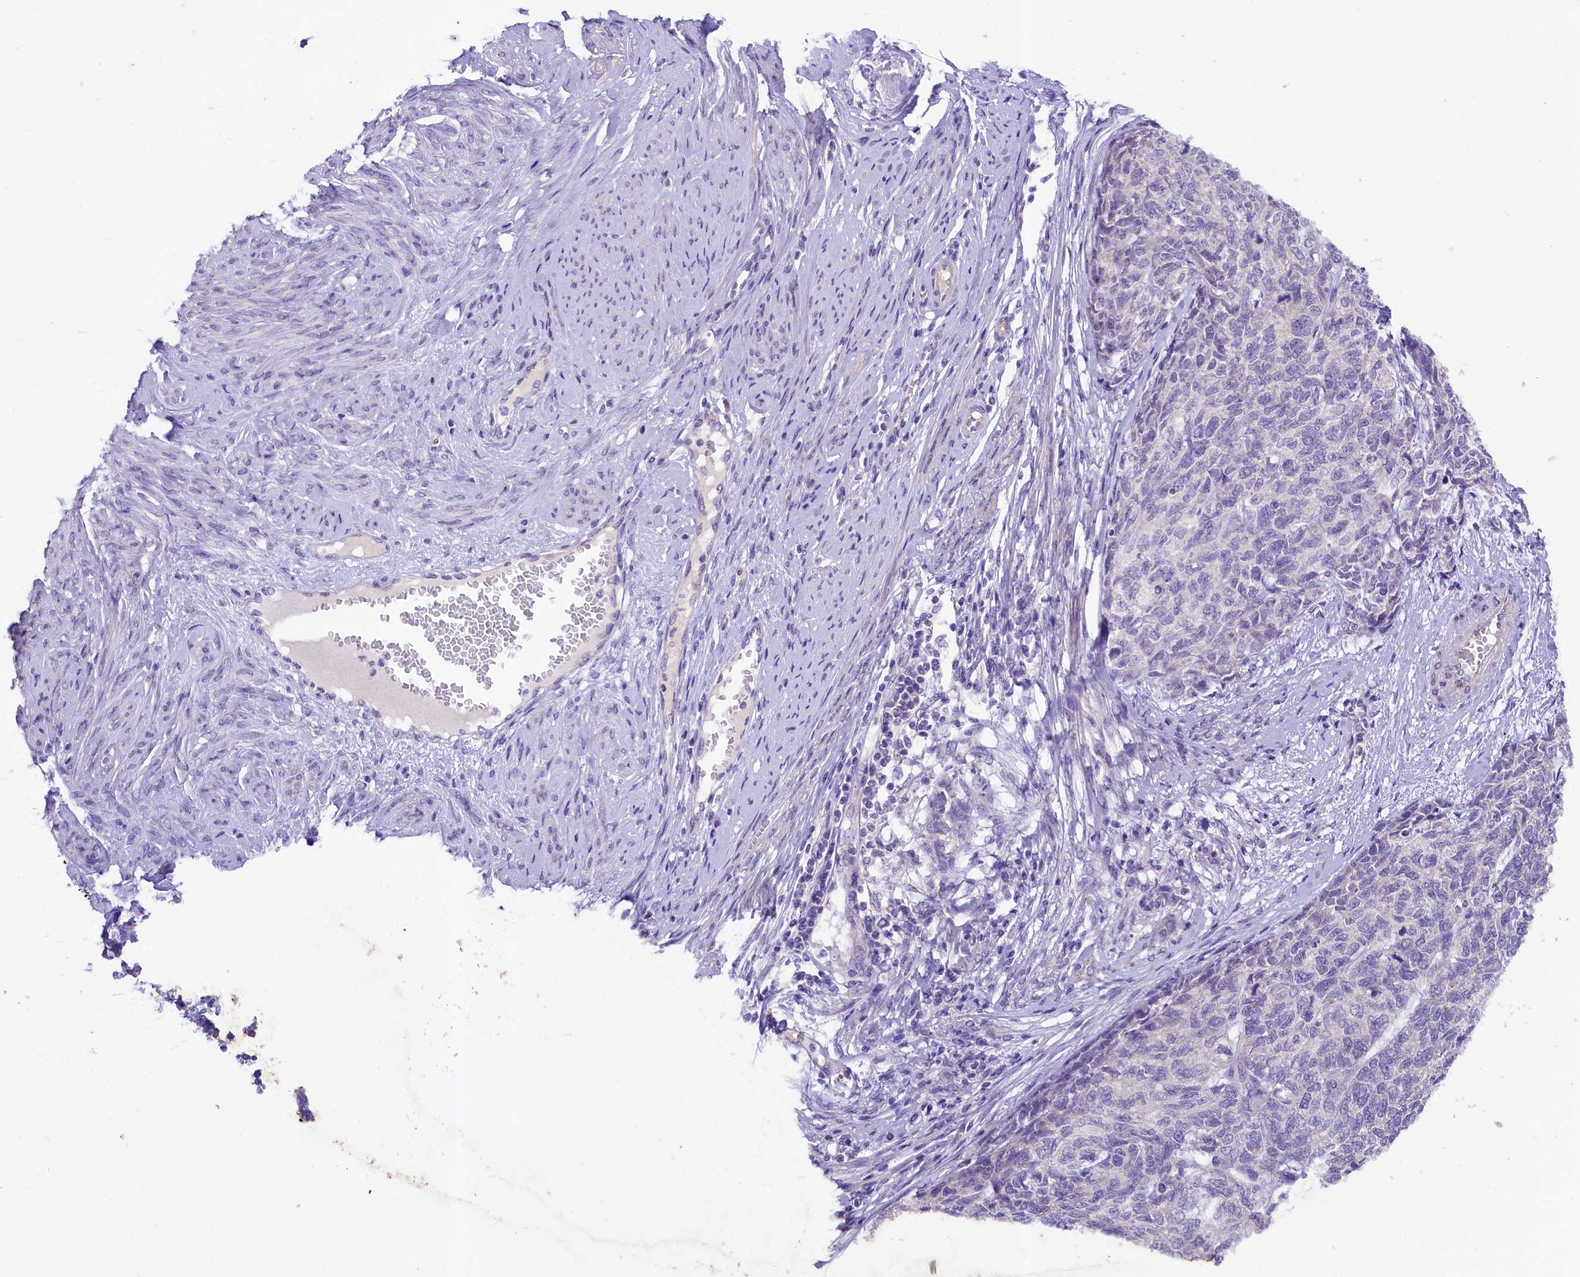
{"staining": {"intensity": "negative", "quantity": "none", "location": "none"}, "tissue": "cervical cancer", "cell_type": "Tumor cells", "image_type": "cancer", "snomed": [{"axis": "morphology", "description": "Squamous cell carcinoma, NOS"}, {"axis": "topography", "description": "Cervix"}], "caption": "A micrograph of cervical cancer (squamous cell carcinoma) stained for a protein reveals no brown staining in tumor cells. (IHC, brightfield microscopy, high magnification).", "gene": "UBXN6", "patient": {"sex": "female", "age": 63}}